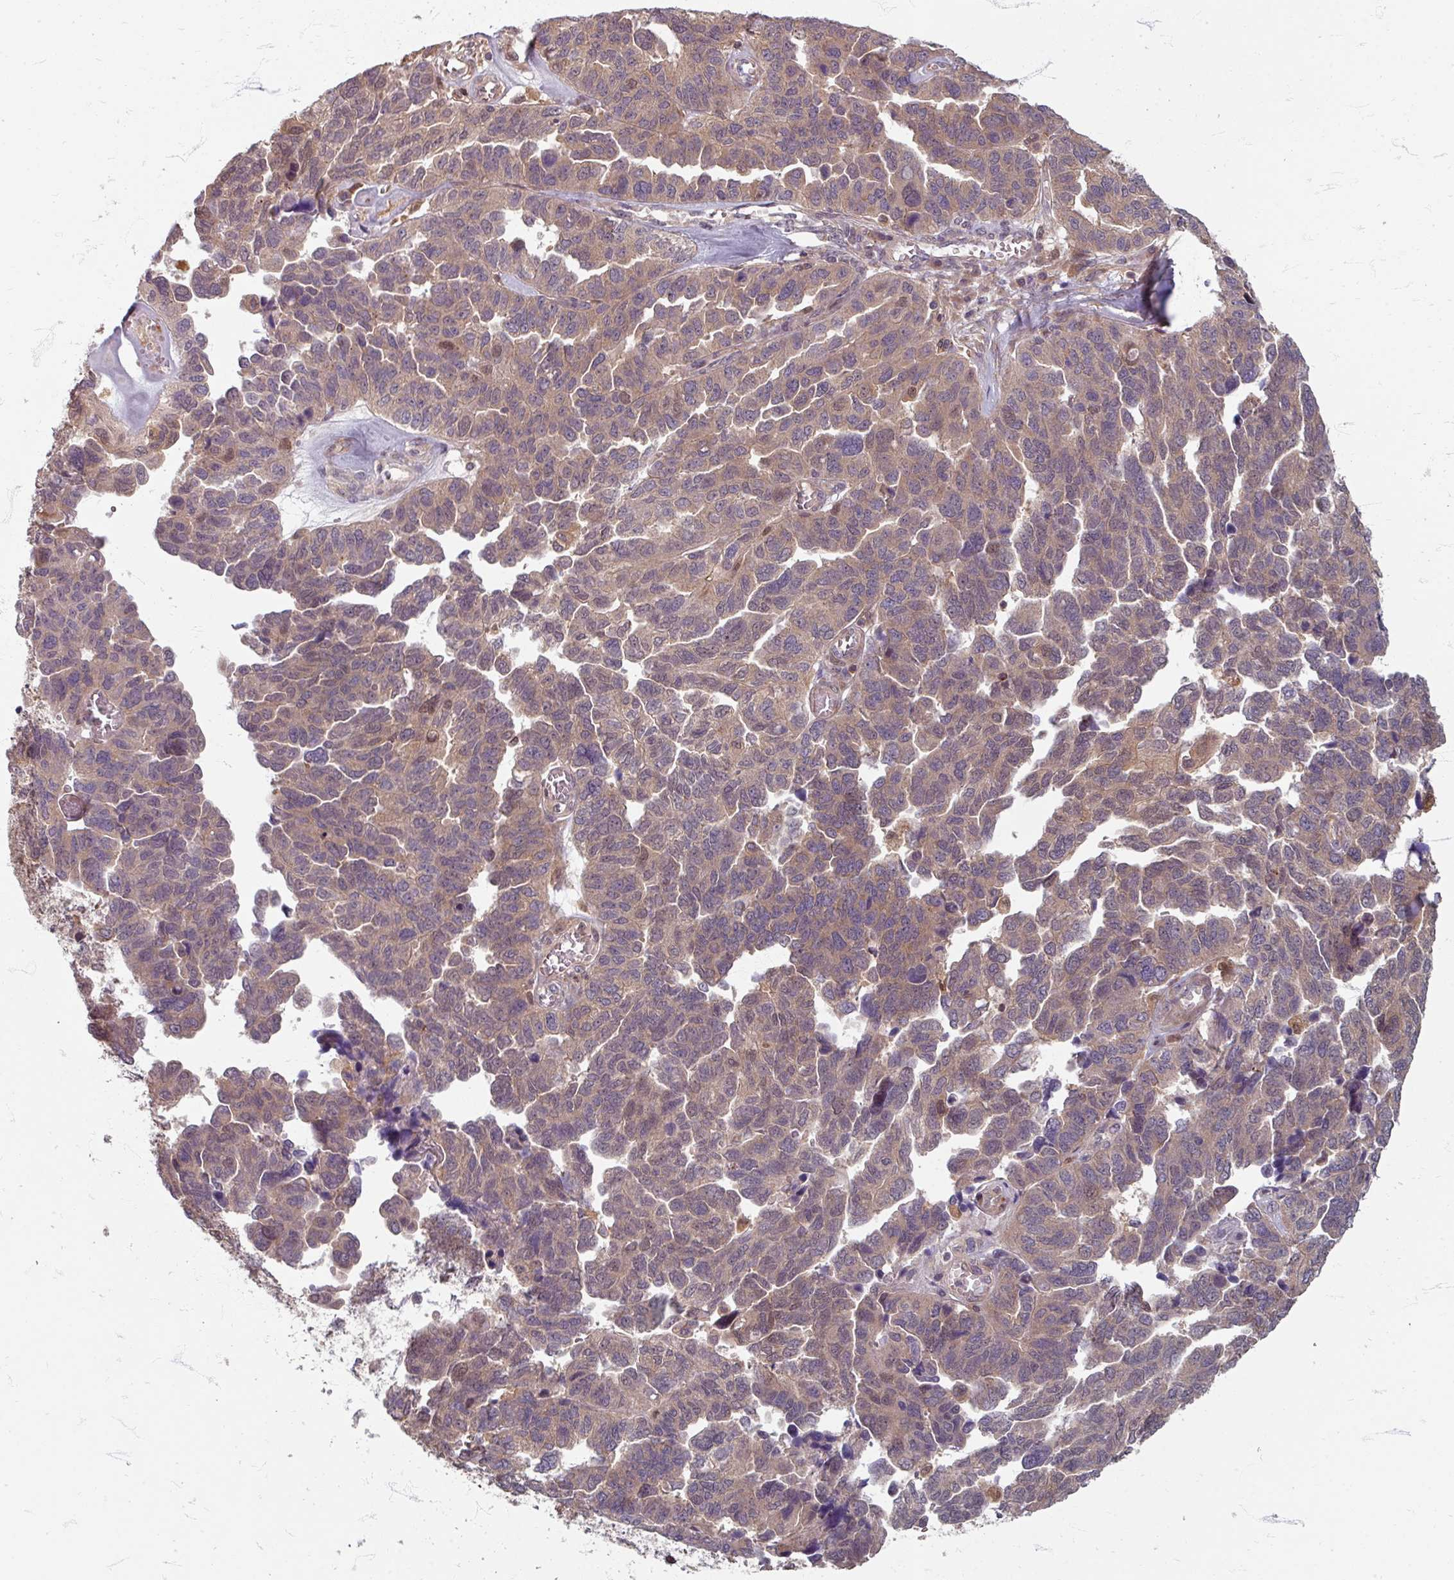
{"staining": {"intensity": "weak", "quantity": ">75%", "location": "cytoplasmic/membranous"}, "tissue": "ovarian cancer", "cell_type": "Tumor cells", "image_type": "cancer", "snomed": [{"axis": "morphology", "description": "Cystadenocarcinoma, serous, NOS"}, {"axis": "topography", "description": "Ovary"}], "caption": "Tumor cells exhibit low levels of weak cytoplasmic/membranous staining in about >75% of cells in serous cystadenocarcinoma (ovarian).", "gene": "STAM", "patient": {"sex": "female", "age": 64}}